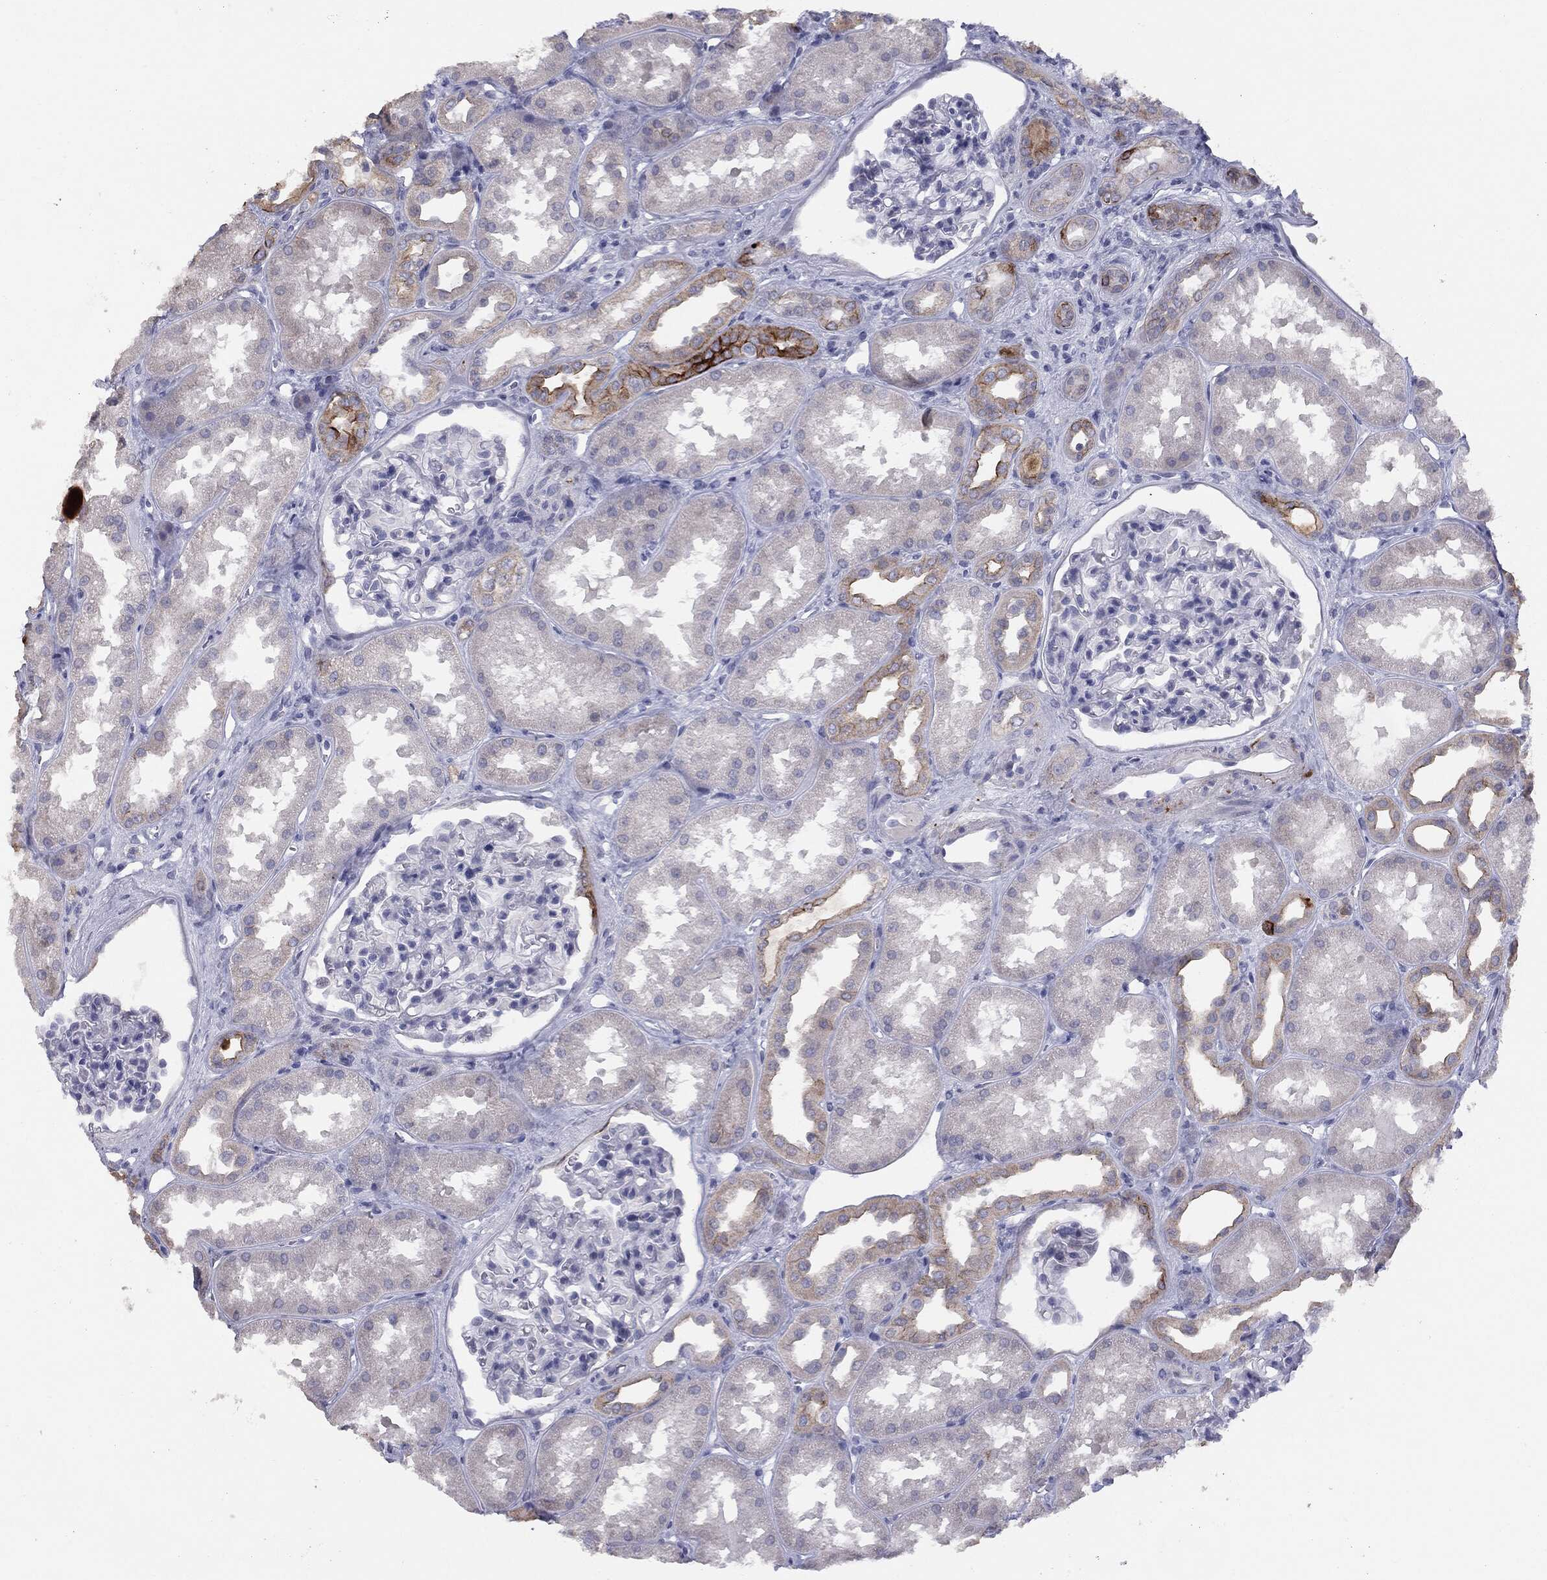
{"staining": {"intensity": "negative", "quantity": "none", "location": "none"}, "tissue": "kidney", "cell_type": "Cells in glomeruli", "image_type": "normal", "snomed": [{"axis": "morphology", "description": "Normal tissue, NOS"}, {"axis": "topography", "description": "Kidney"}], "caption": "IHC photomicrograph of normal kidney: human kidney stained with DAB displays no significant protein expression in cells in glomeruli. Nuclei are stained in blue.", "gene": "MUC1", "patient": {"sex": "male", "age": 61}}